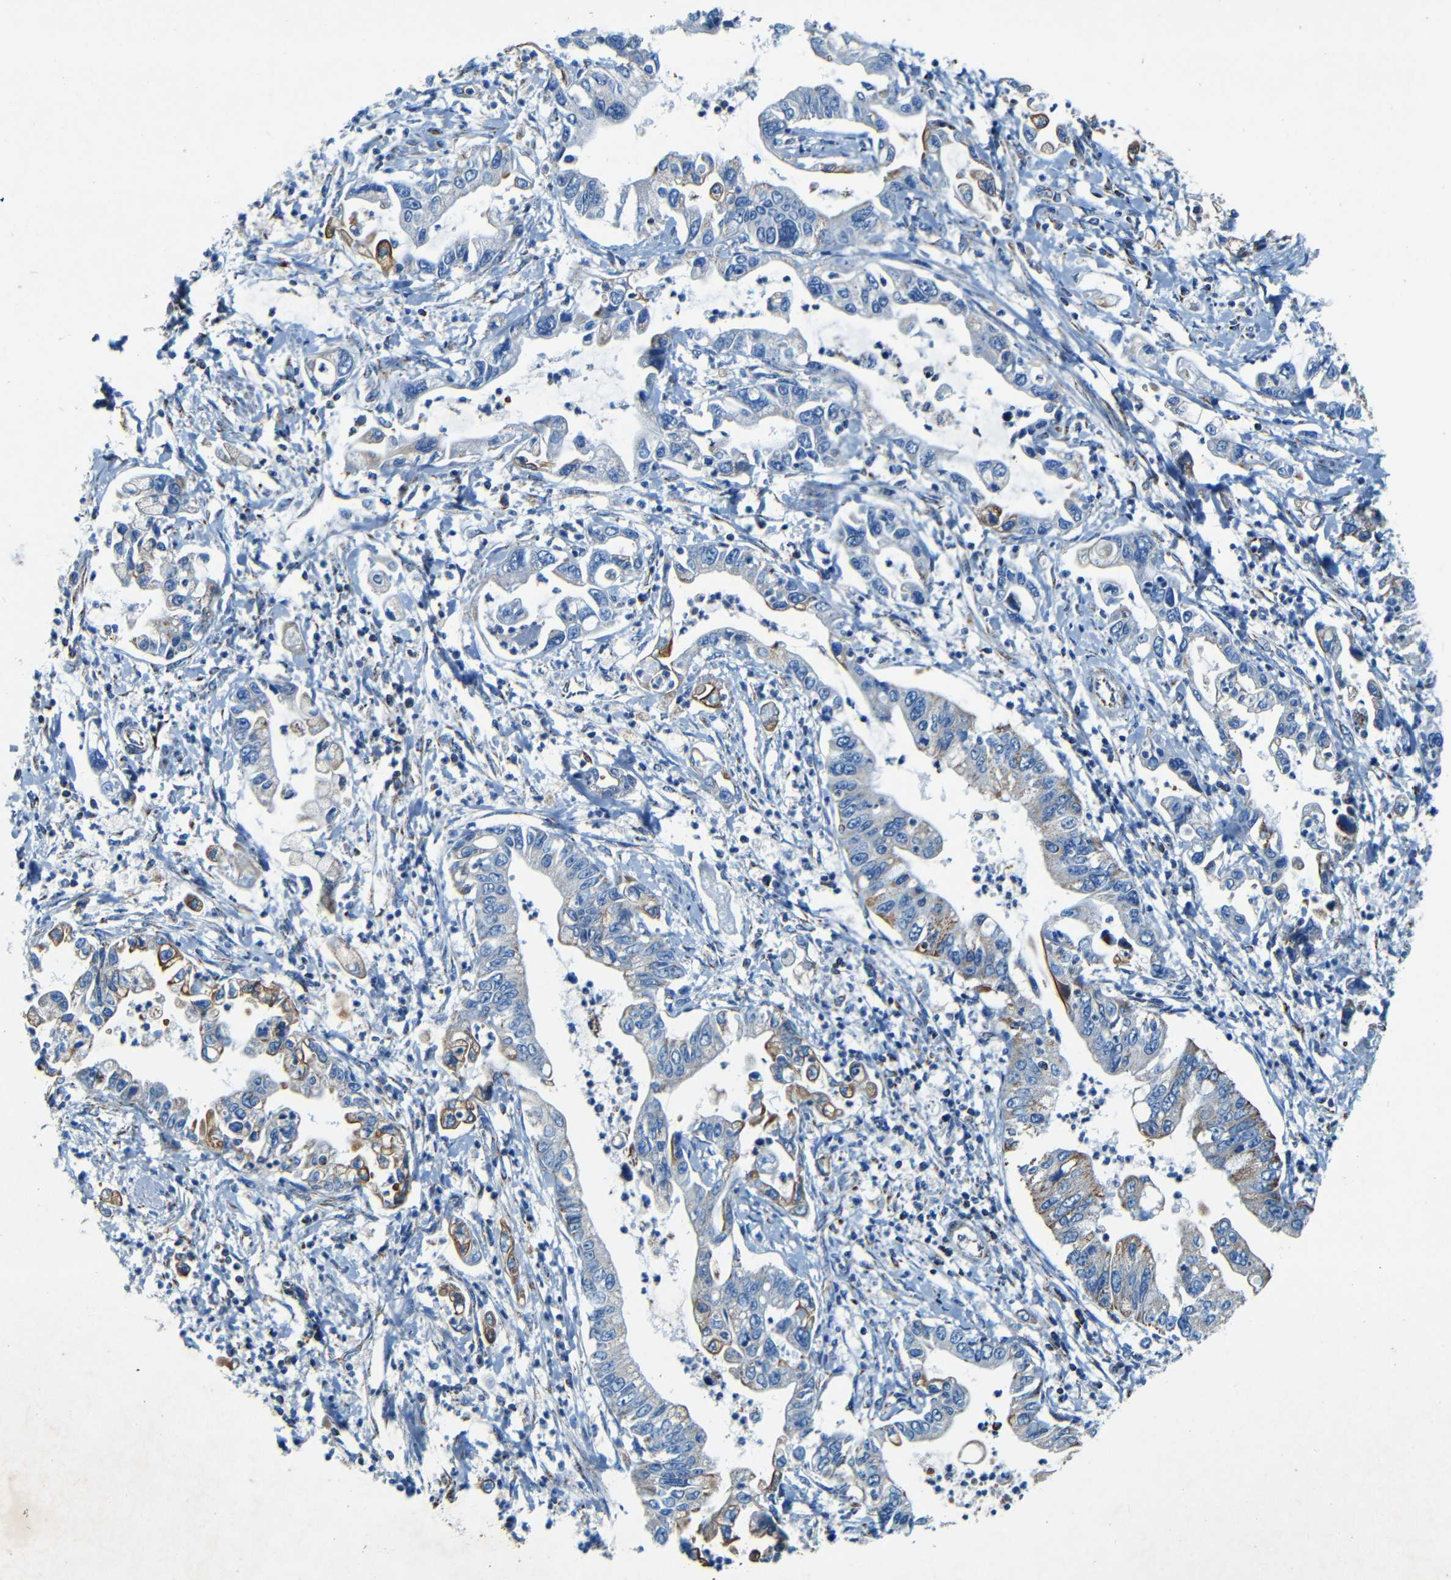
{"staining": {"intensity": "moderate", "quantity": "<25%", "location": "cytoplasmic/membranous"}, "tissue": "pancreatic cancer", "cell_type": "Tumor cells", "image_type": "cancer", "snomed": [{"axis": "morphology", "description": "Adenocarcinoma, NOS"}, {"axis": "topography", "description": "Pancreas"}], "caption": "Human adenocarcinoma (pancreatic) stained for a protein (brown) demonstrates moderate cytoplasmic/membranous positive positivity in about <25% of tumor cells.", "gene": "WSCD2", "patient": {"sex": "male", "age": 56}}